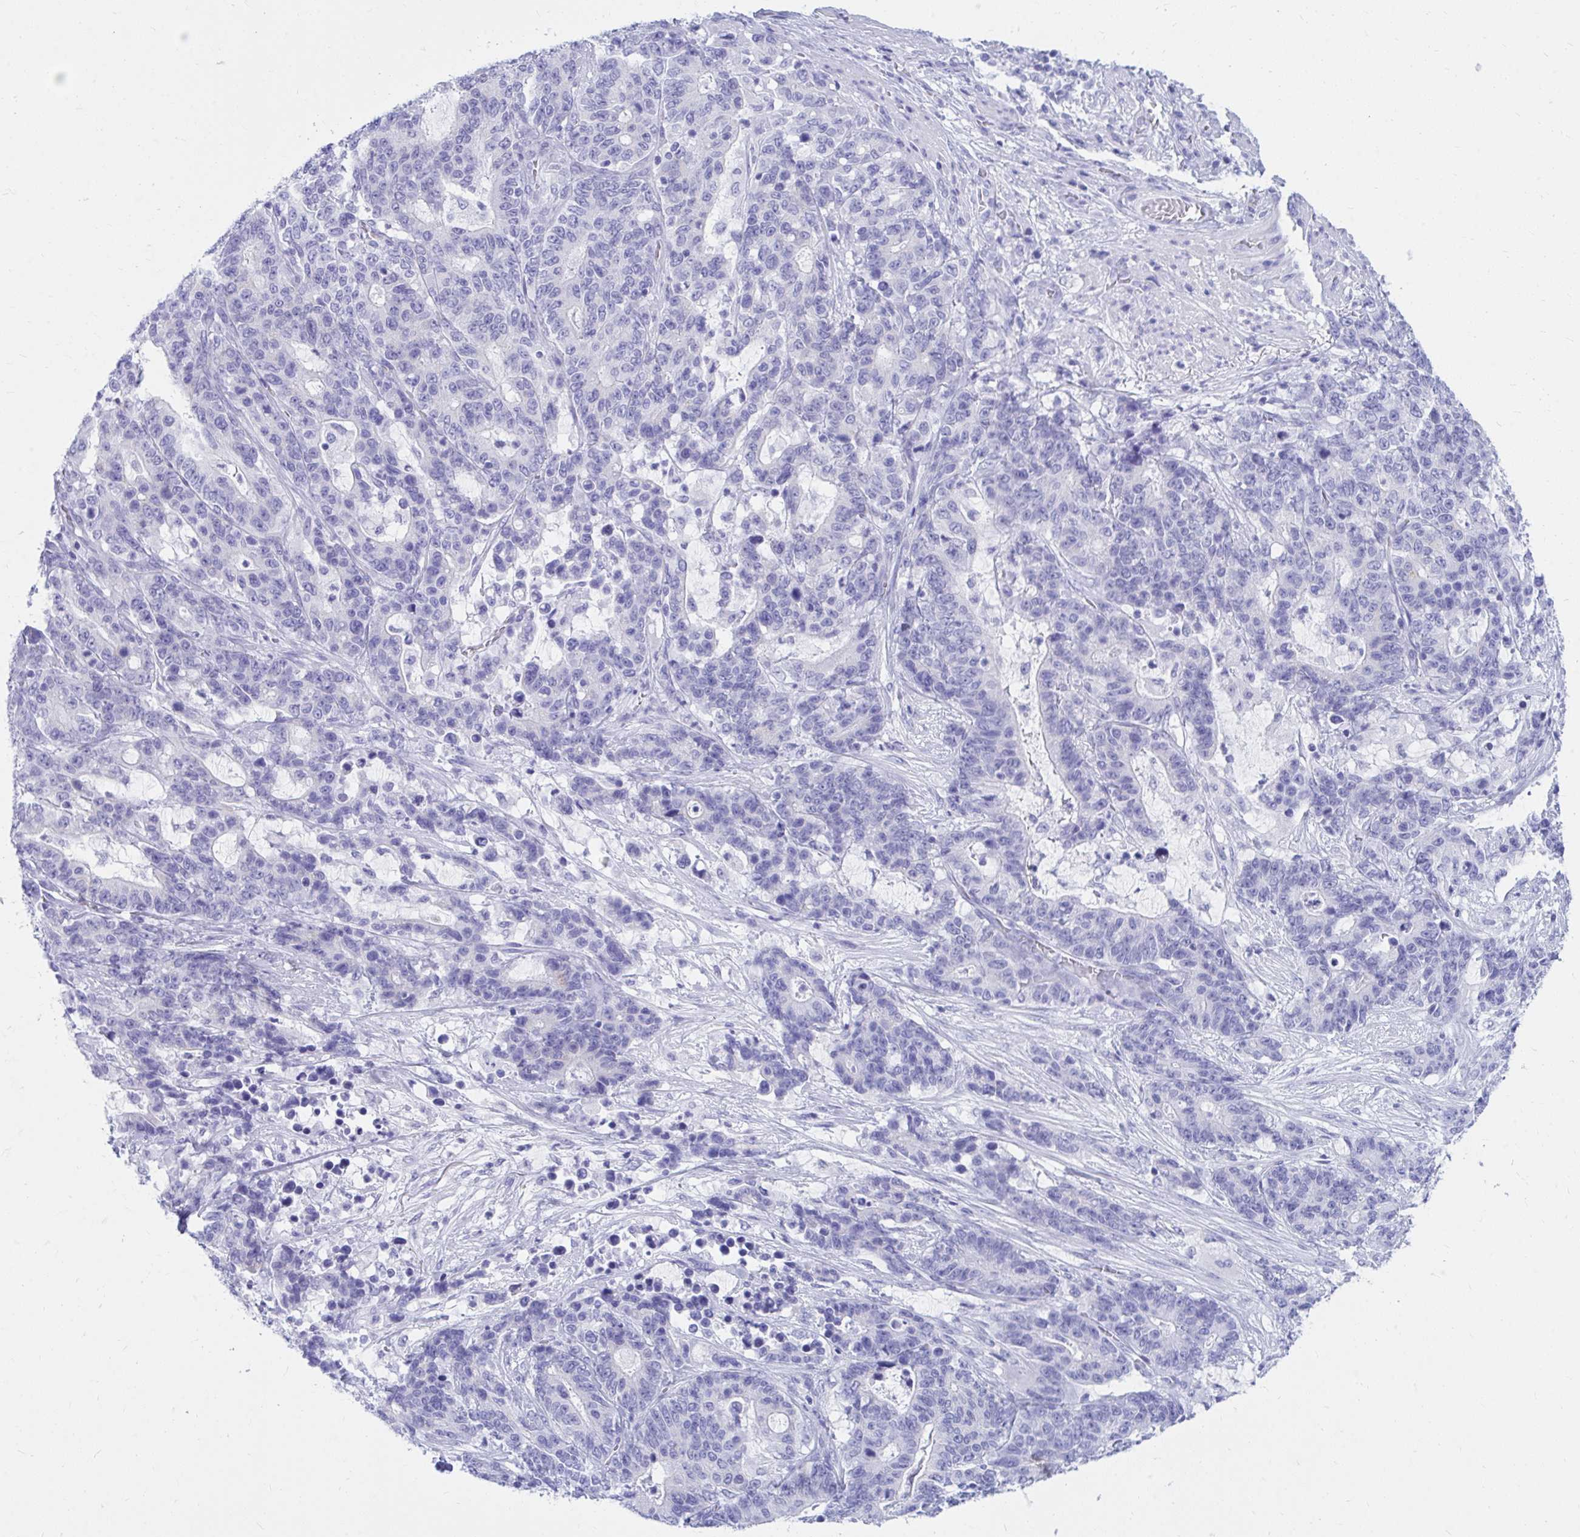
{"staining": {"intensity": "negative", "quantity": "none", "location": "none"}, "tissue": "stomach cancer", "cell_type": "Tumor cells", "image_type": "cancer", "snomed": [{"axis": "morphology", "description": "Normal tissue, NOS"}, {"axis": "morphology", "description": "Adenocarcinoma, NOS"}, {"axis": "topography", "description": "Stomach"}], "caption": "Human adenocarcinoma (stomach) stained for a protein using IHC shows no expression in tumor cells.", "gene": "SHISA8", "patient": {"sex": "female", "age": 64}}